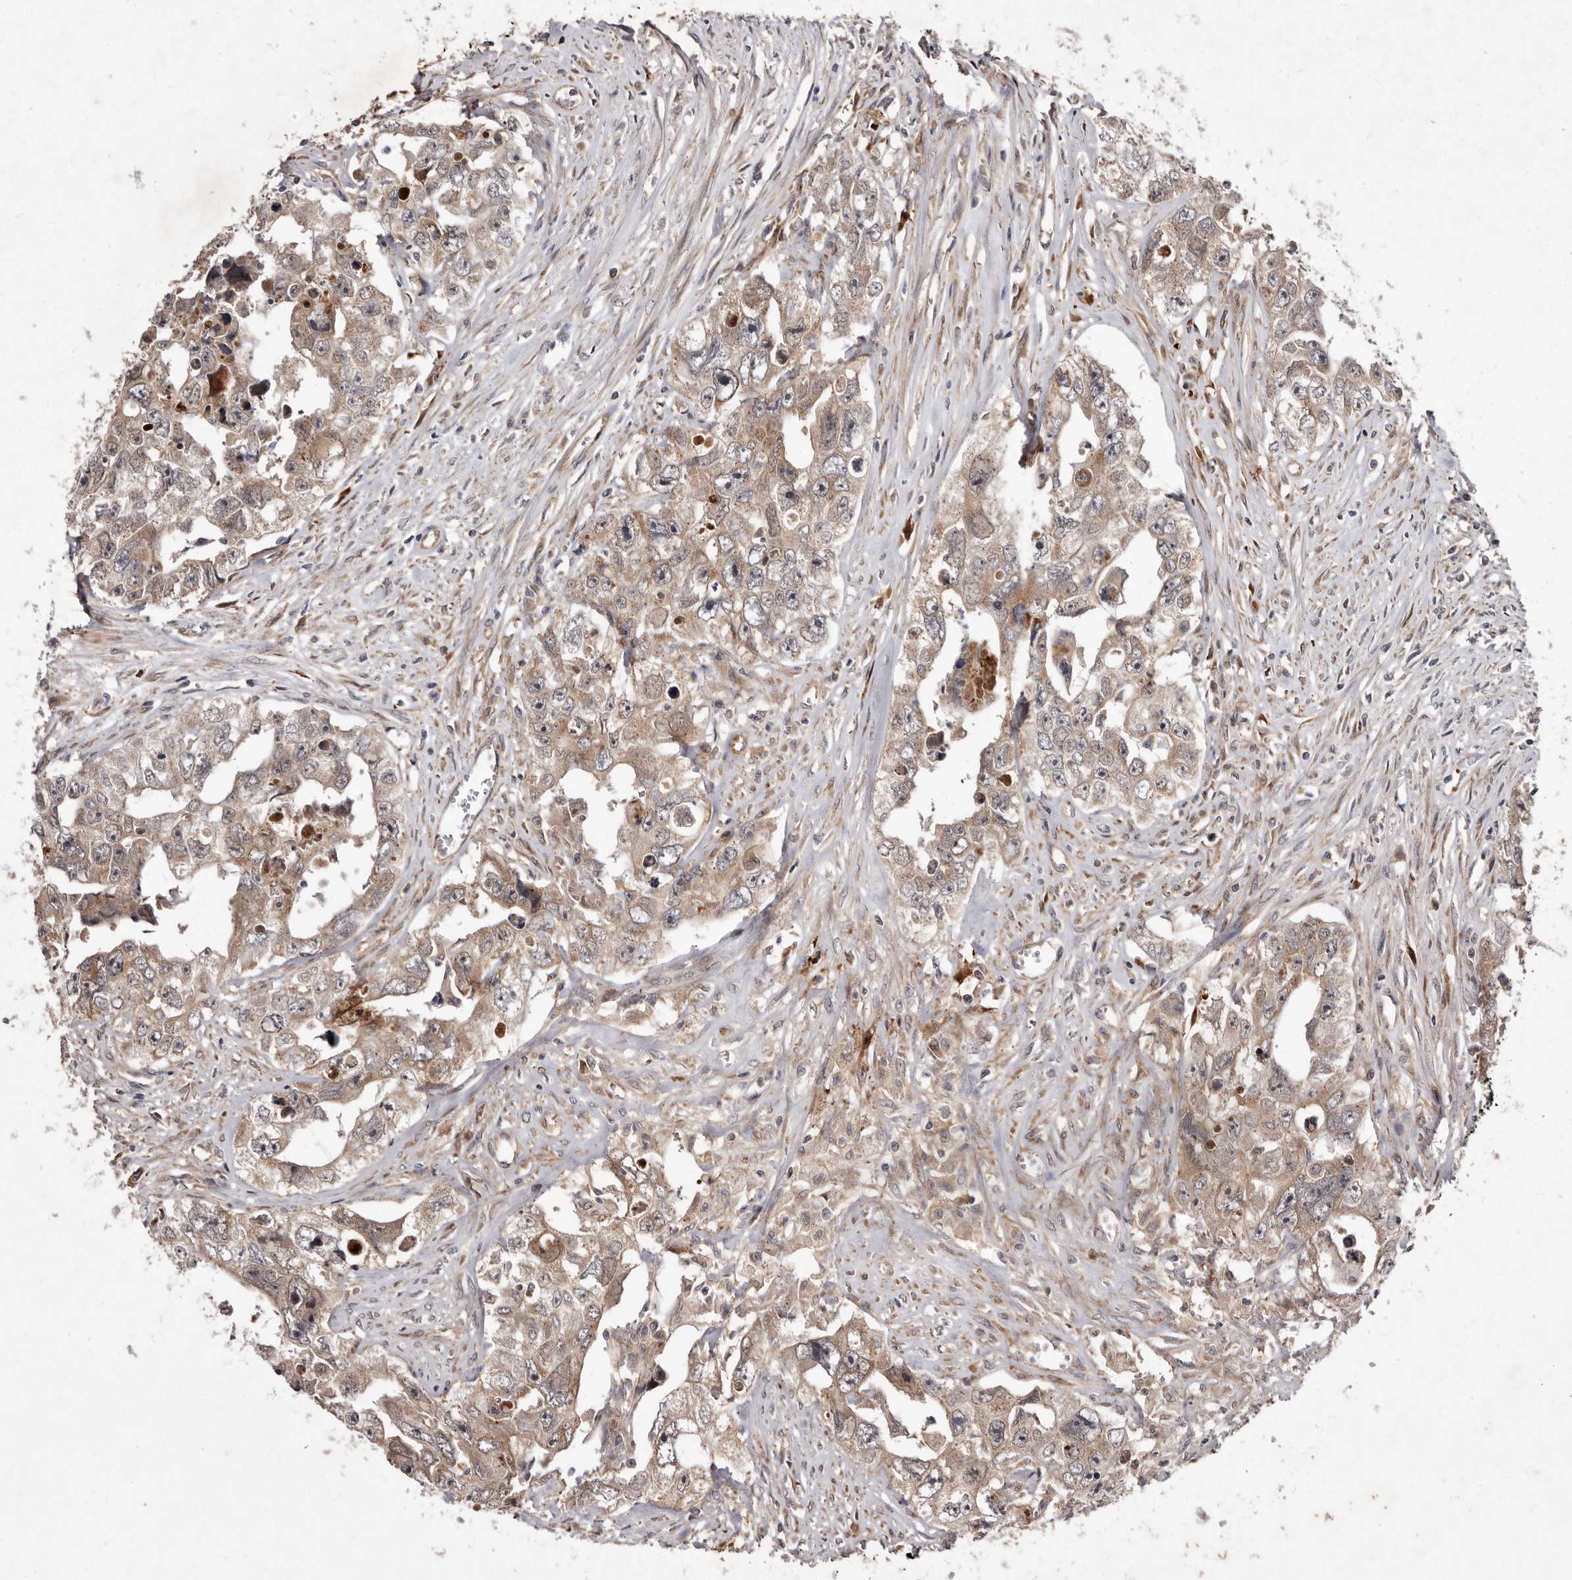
{"staining": {"intensity": "weak", "quantity": ">75%", "location": "cytoplasmic/membranous"}, "tissue": "testis cancer", "cell_type": "Tumor cells", "image_type": "cancer", "snomed": [{"axis": "morphology", "description": "Seminoma, NOS"}, {"axis": "morphology", "description": "Carcinoma, Embryonal, NOS"}, {"axis": "topography", "description": "Testis"}], "caption": "Human testis seminoma stained for a protein (brown) demonstrates weak cytoplasmic/membranous positive positivity in about >75% of tumor cells.", "gene": "FLAD1", "patient": {"sex": "male", "age": 43}}